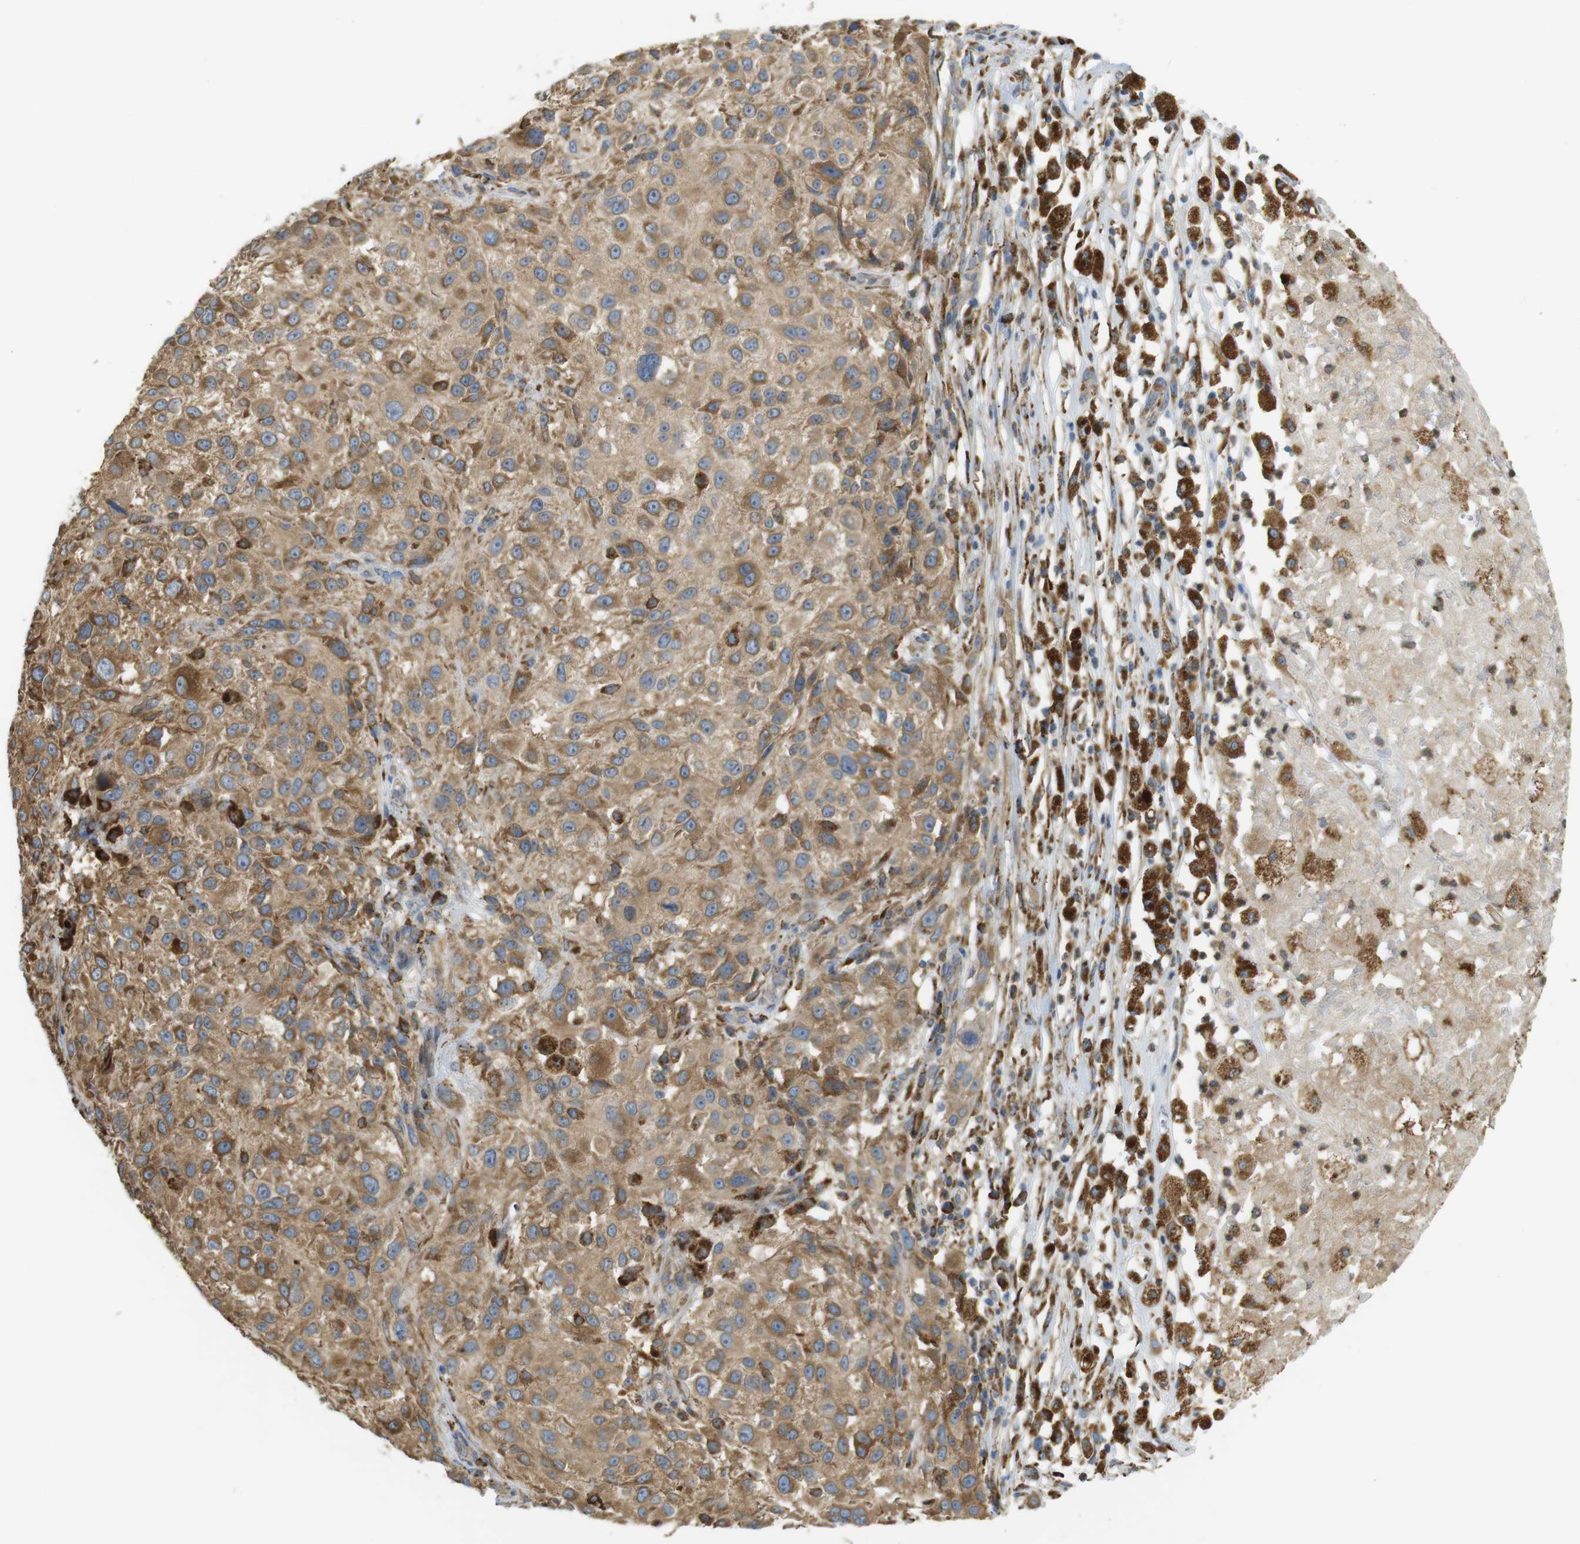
{"staining": {"intensity": "moderate", "quantity": ">75%", "location": "cytoplasmic/membranous"}, "tissue": "melanoma", "cell_type": "Tumor cells", "image_type": "cancer", "snomed": [{"axis": "morphology", "description": "Necrosis, NOS"}, {"axis": "morphology", "description": "Malignant melanoma, NOS"}, {"axis": "topography", "description": "Skin"}], "caption": "Melanoma was stained to show a protein in brown. There is medium levels of moderate cytoplasmic/membranous staining in about >75% of tumor cells.", "gene": "MBOAT2", "patient": {"sex": "female", "age": 87}}